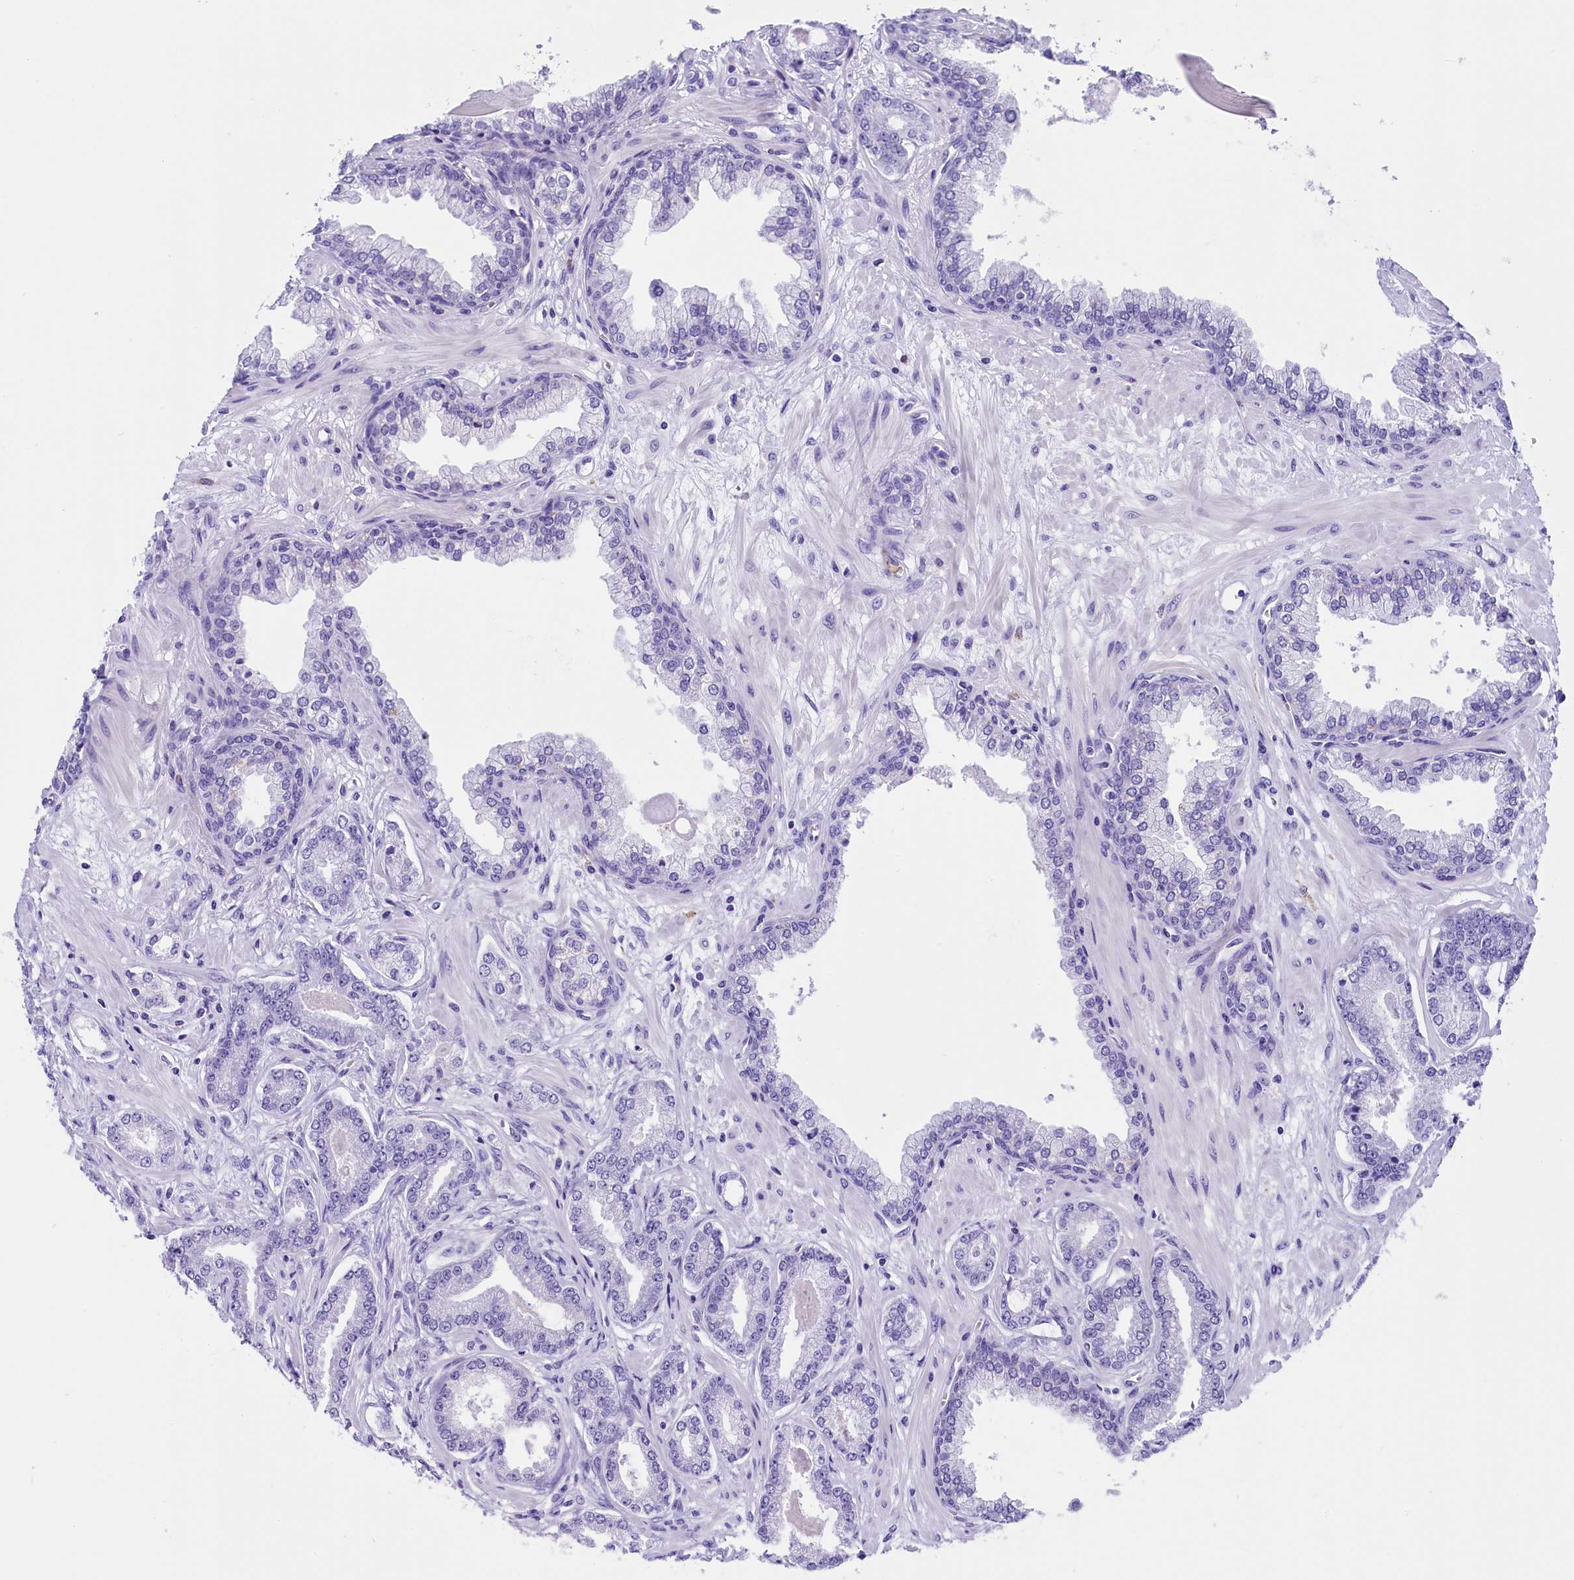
{"staining": {"intensity": "negative", "quantity": "none", "location": "none"}, "tissue": "prostate cancer", "cell_type": "Tumor cells", "image_type": "cancer", "snomed": [{"axis": "morphology", "description": "Adenocarcinoma, Low grade"}, {"axis": "topography", "description": "Prostate"}], "caption": "IHC histopathology image of human adenocarcinoma (low-grade) (prostate) stained for a protein (brown), which exhibits no positivity in tumor cells.", "gene": "CLC", "patient": {"sex": "male", "age": 64}}